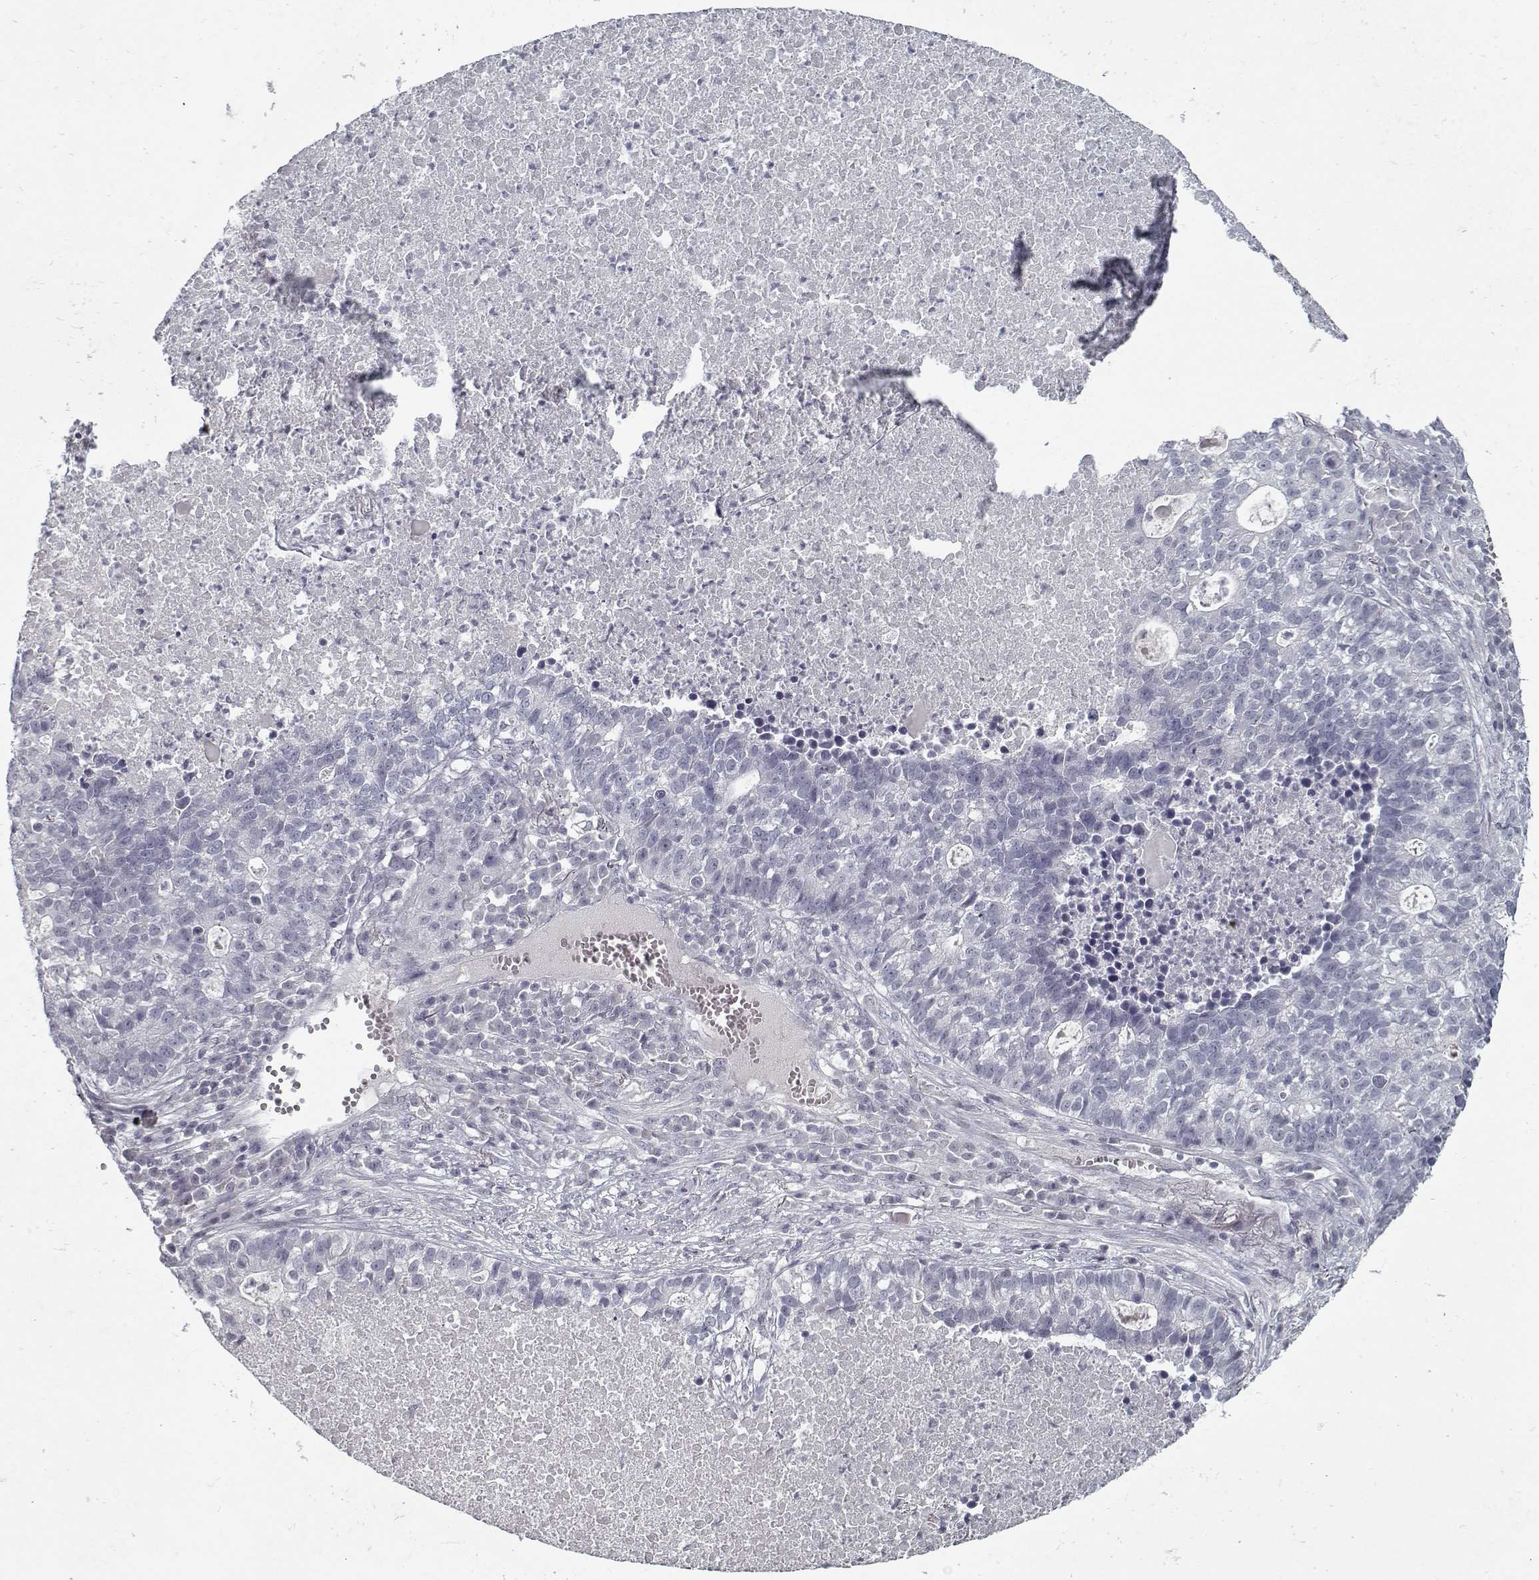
{"staining": {"intensity": "negative", "quantity": "none", "location": "none"}, "tissue": "lung cancer", "cell_type": "Tumor cells", "image_type": "cancer", "snomed": [{"axis": "morphology", "description": "Adenocarcinoma, NOS"}, {"axis": "topography", "description": "Lung"}], "caption": "This micrograph is of adenocarcinoma (lung) stained with immunohistochemistry (IHC) to label a protein in brown with the nuclei are counter-stained blue. There is no positivity in tumor cells.", "gene": "GAD2", "patient": {"sex": "male", "age": 57}}